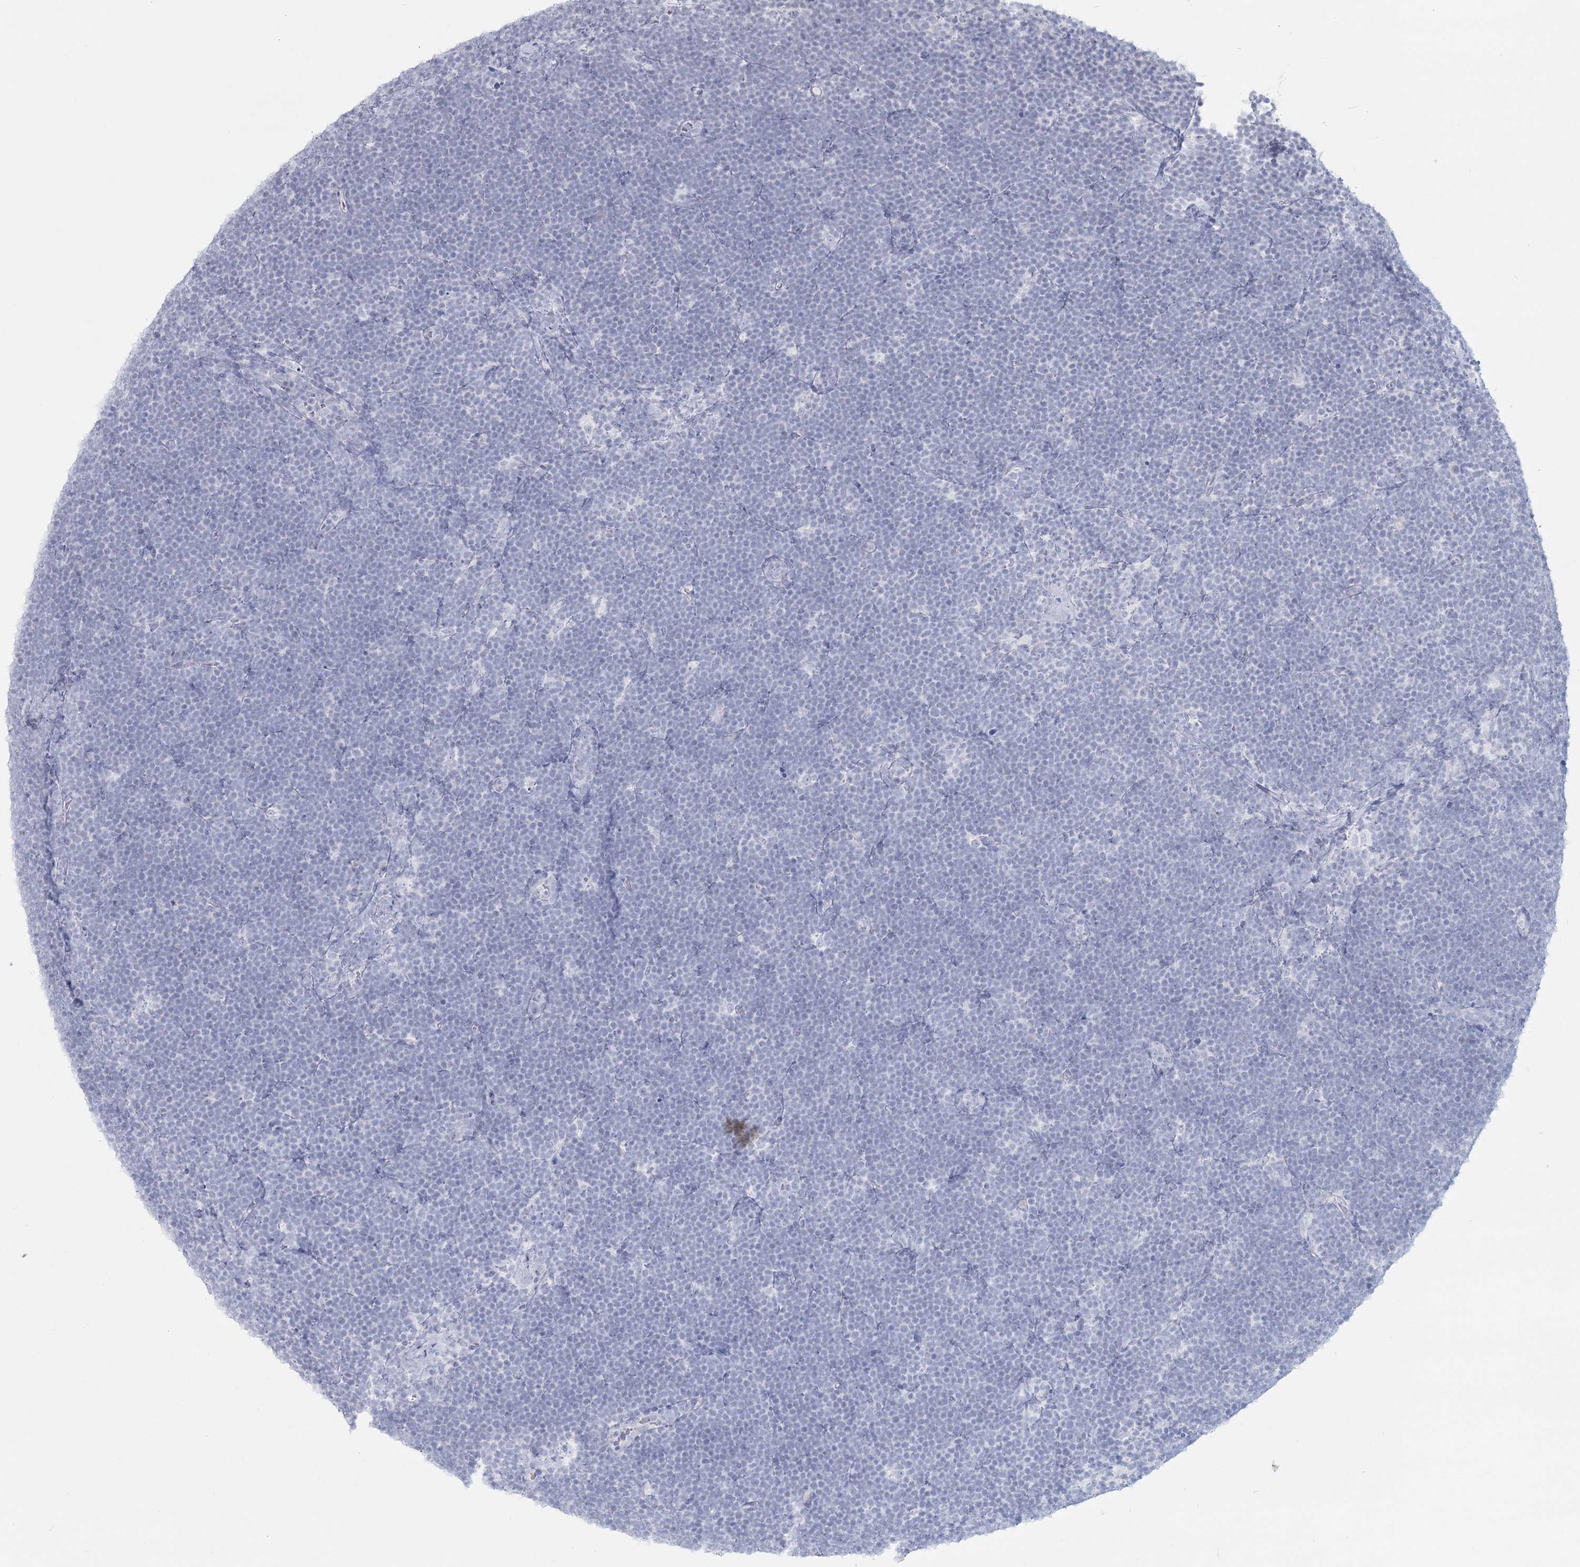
{"staining": {"intensity": "negative", "quantity": "none", "location": "none"}, "tissue": "lymphoma", "cell_type": "Tumor cells", "image_type": "cancer", "snomed": [{"axis": "morphology", "description": "Malignant lymphoma, non-Hodgkin's type, High grade"}, {"axis": "topography", "description": "Lymph node"}], "caption": "Human lymphoma stained for a protein using immunohistochemistry (IHC) shows no staining in tumor cells.", "gene": "SLC6A19", "patient": {"sex": "male", "age": 13}}